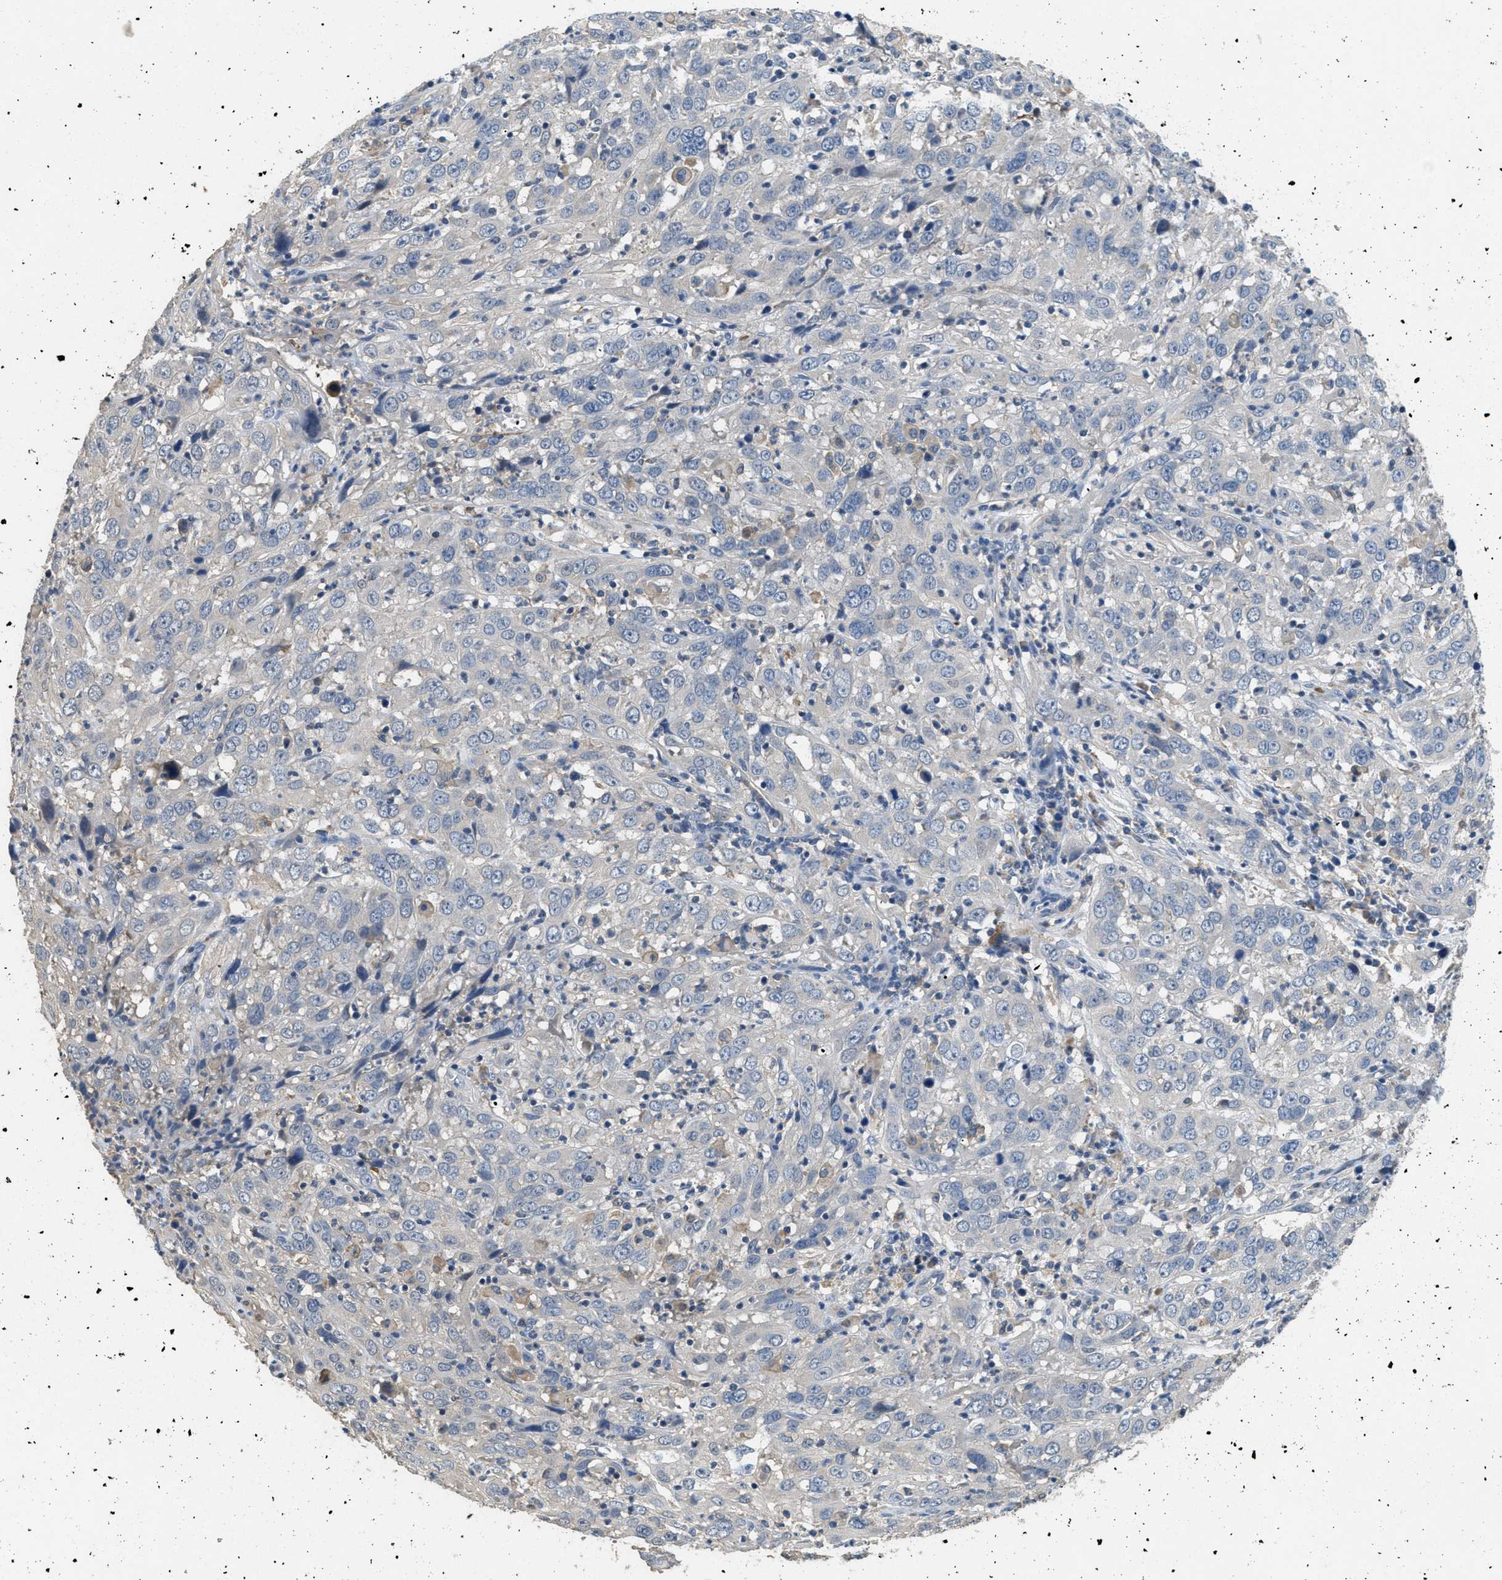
{"staining": {"intensity": "negative", "quantity": "none", "location": "none"}, "tissue": "cervical cancer", "cell_type": "Tumor cells", "image_type": "cancer", "snomed": [{"axis": "morphology", "description": "Squamous cell carcinoma, NOS"}, {"axis": "topography", "description": "Cervix"}], "caption": "Immunohistochemistry (IHC) photomicrograph of neoplastic tissue: human squamous cell carcinoma (cervical) stained with DAB (3,3'-diaminobenzidine) demonstrates no significant protein expression in tumor cells. (Immunohistochemistry, brightfield microscopy, high magnification).", "gene": "DGKE", "patient": {"sex": "female", "age": 32}}